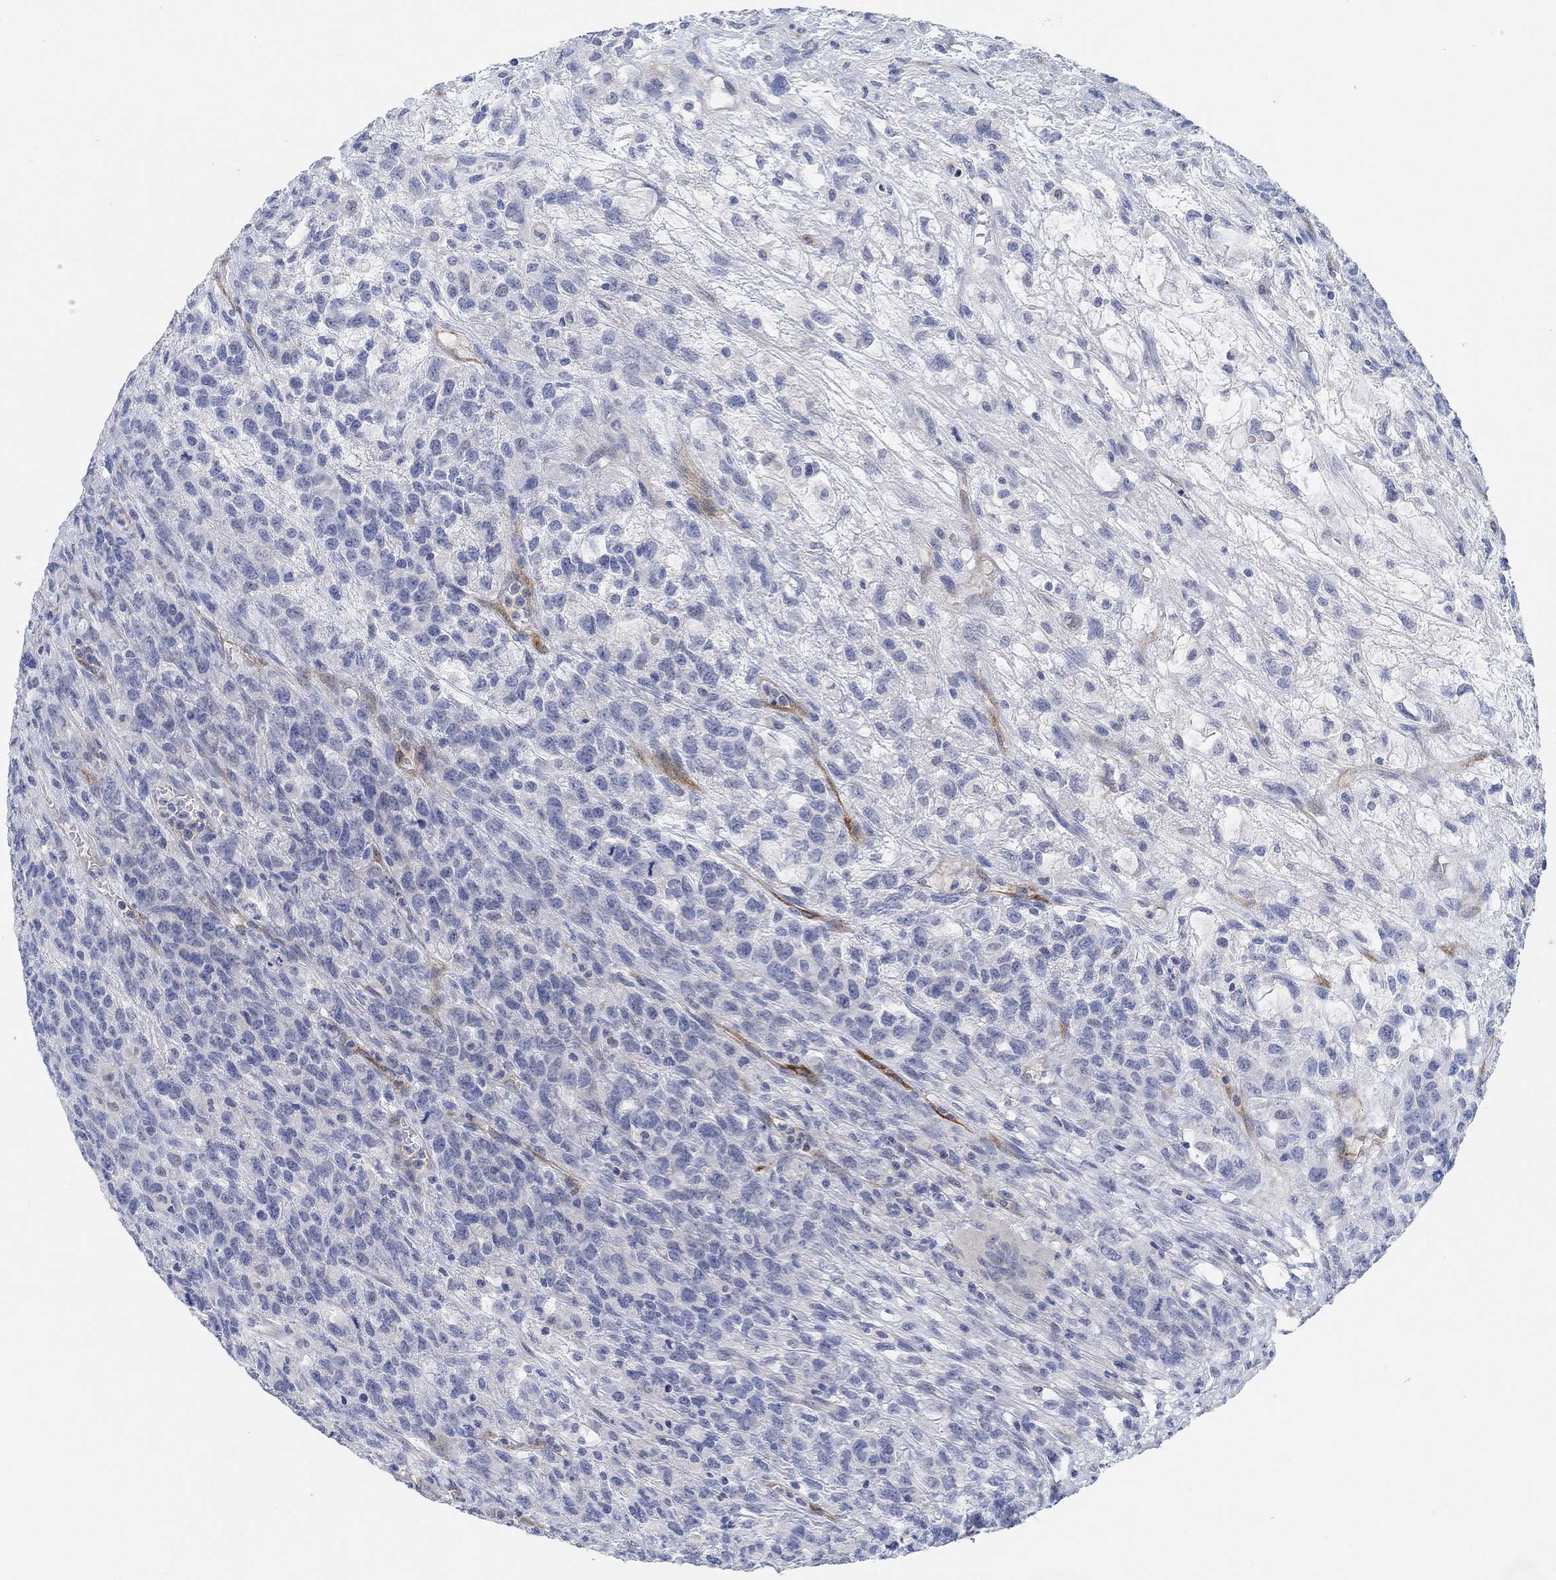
{"staining": {"intensity": "negative", "quantity": "none", "location": "none"}, "tissue": "testis cancer", "cell_type": "Tumor cells", "image_type": "cancer", "snomed": [{"axis": "morphology", "description": "Seminoma, NOS"}, {"axis": "topography", "description": "Testis"}], "caption": "DAB immunohistochemical staining of testis cancer shows no significant expression in tumor cells.", "gene": "VAT1L", "patient": {"sex": "male", "age": 52}}